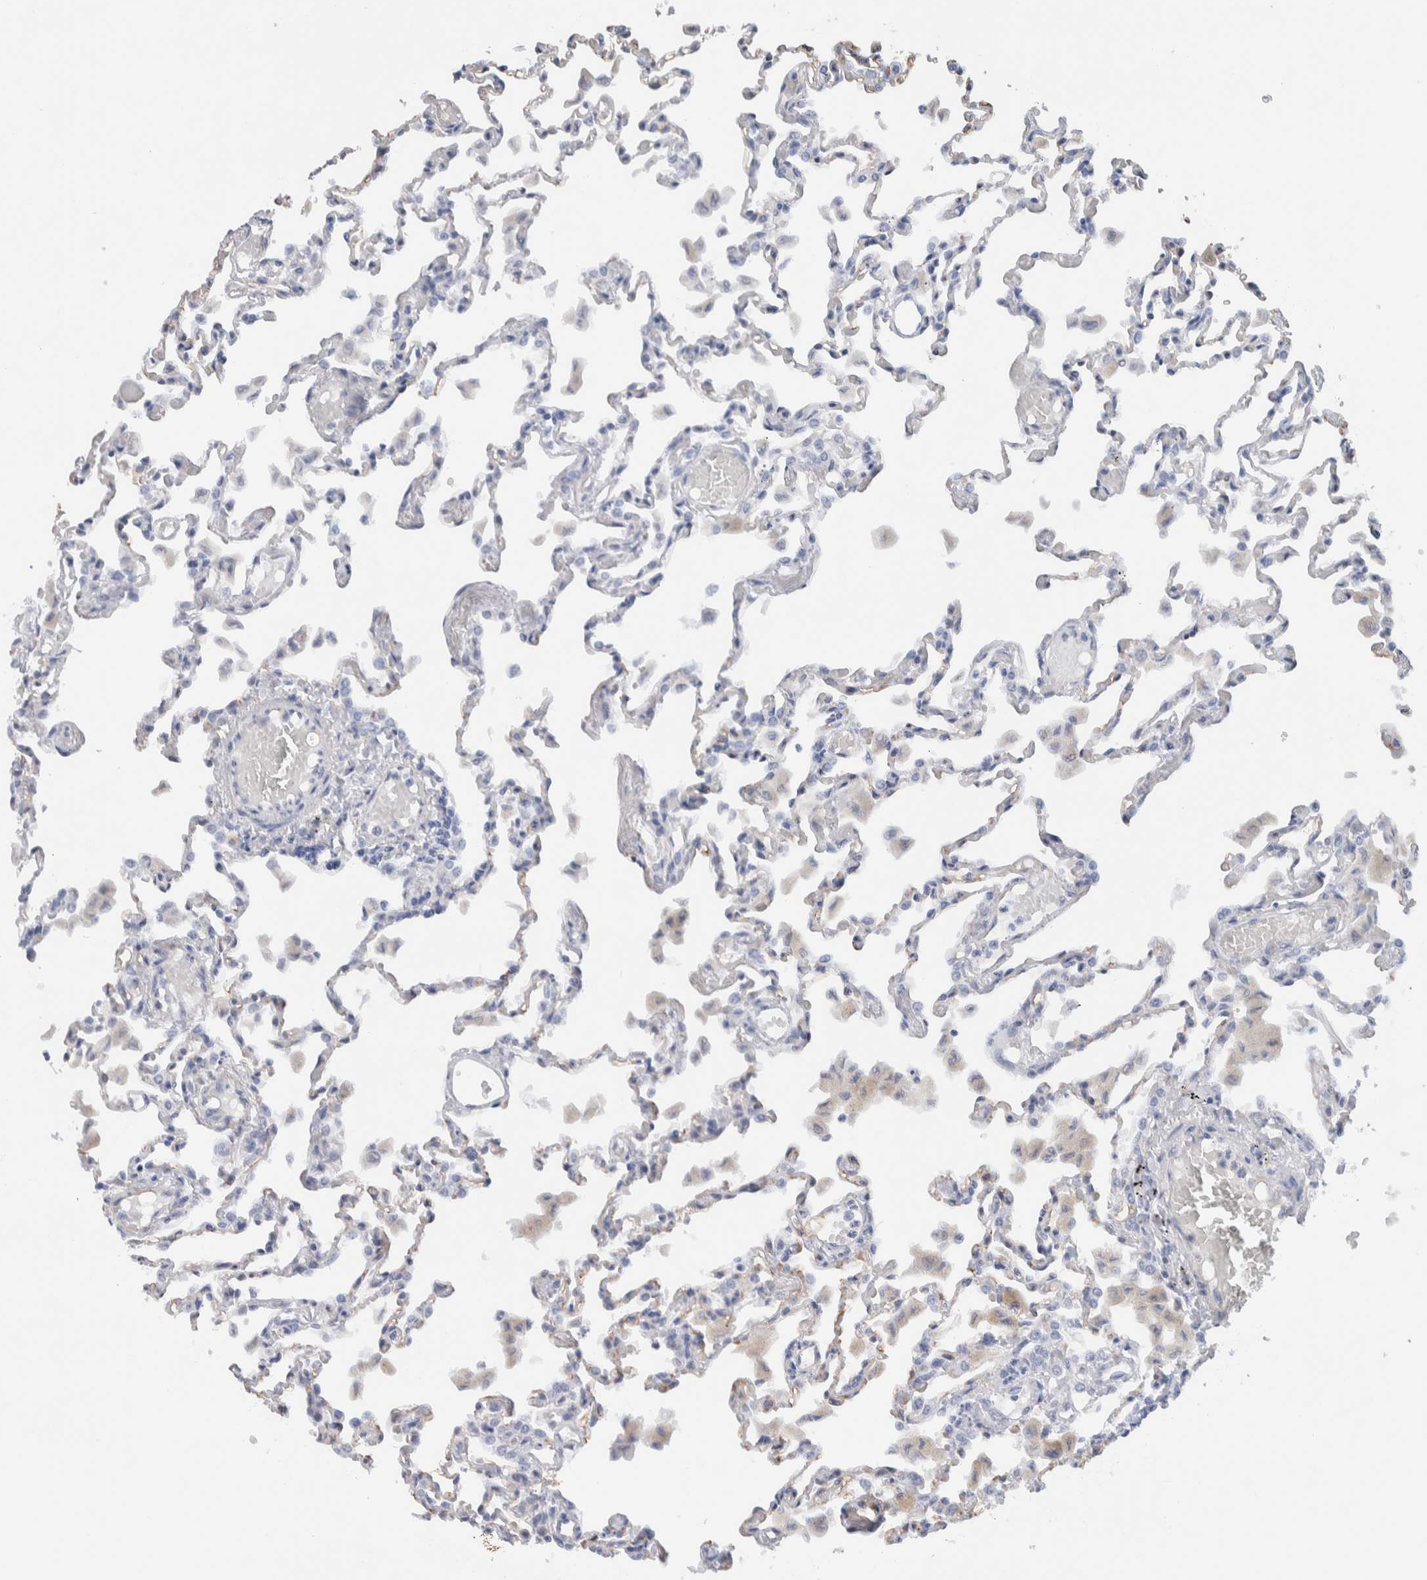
{"staining": {"intensity": "negative", "quantity": "none", "location": "none"}, "tissue": "lung", "cell_type": "Alveolar cells", "image_type": "normal", "snomed": [{"axis": "morphology", "description": "Normal tissue, NOS"}, {"axis": "topography", "description": "Bronchus"}, {"axis": "topography", "description": "Lung"}], "caption": "This is an immunohistochemistry photomicrograph of unremarkable human lung. There is no positivity in alveolar cells.", "gene": "METRNL", "patient": {"sex": "female", "age": 49}}